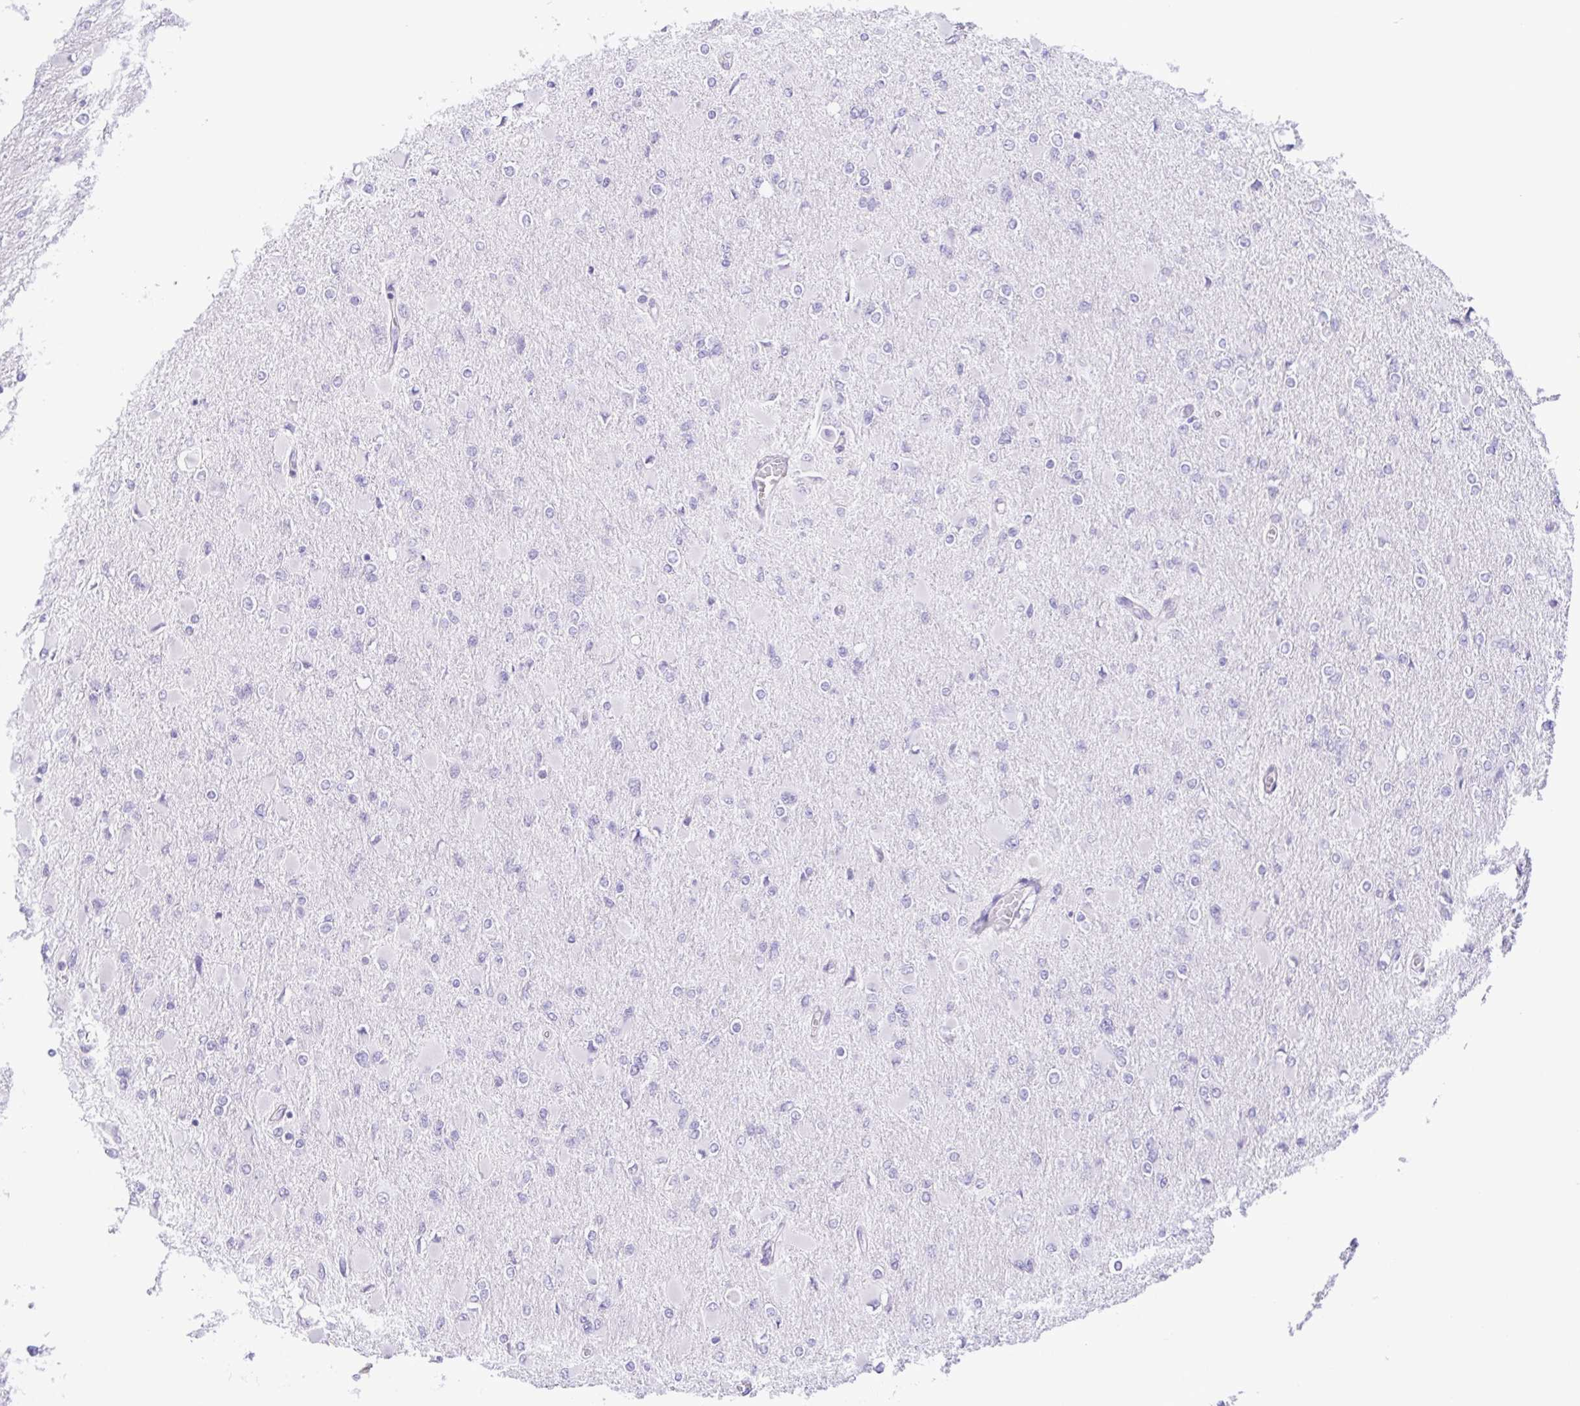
{"staining": {"intensity": "negative", "quantity": "none", "location": "none"}, "tissue": "glioma", "cell_type": "Tumor cells", "image_type": "cancer", "snomed": [{"axis": "morphology", "description": "Glioma, malignant, High grade"}, {"axis": "topography", "description": "Cerebral cortex"}], "caption": "An IHC photomicrograph of glioma is shown. There is no staining in tumor cells of glioma.", "gene": "IL1RN", "patient": {"sex": "female", "age": 36}}